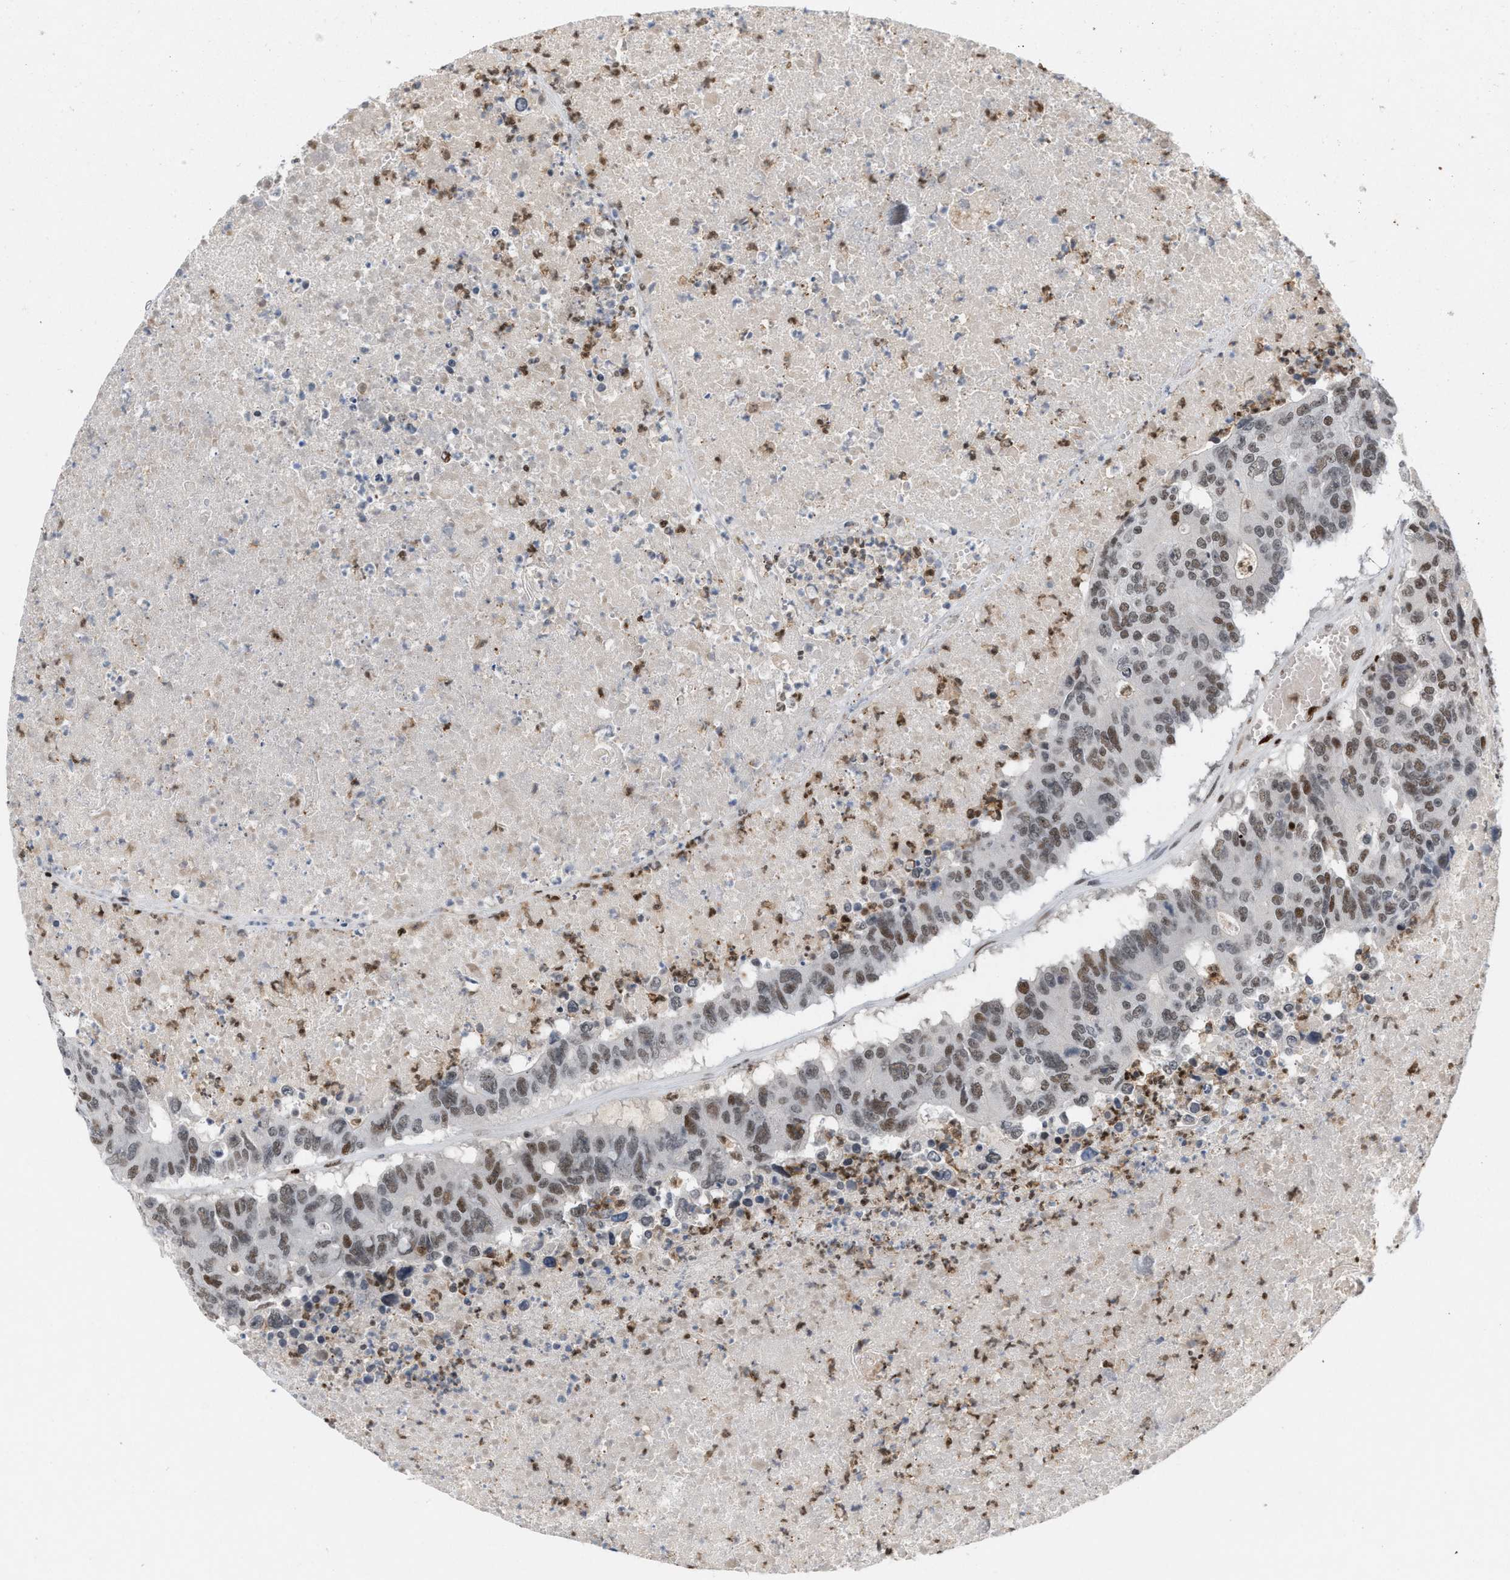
{"staining": {"intensity": "moderate", "quantity": ">75%", "location": "nuclear"}, "tissue": "colorectal cancer", "cell_type": "Tumor cells", "image_type": "cancer", "snomed": [{"axis": "morphology", "description": "Adenocarcinoma, NOS"}, {"axis": "topography", "description": "Colon"}], "caption": "Immunohistochemistry (IHC) image of neoplastic tissue: colorectal adenocarcinoma stained using immunohistochemistry shows medium levels of moderate protein expression localized specifically in the nuclear of tumor cells, appearing as a nuclear brown color.", "gene": "RNASEK-C17orf49", "patient": {"sex": "male", "age": 87}}